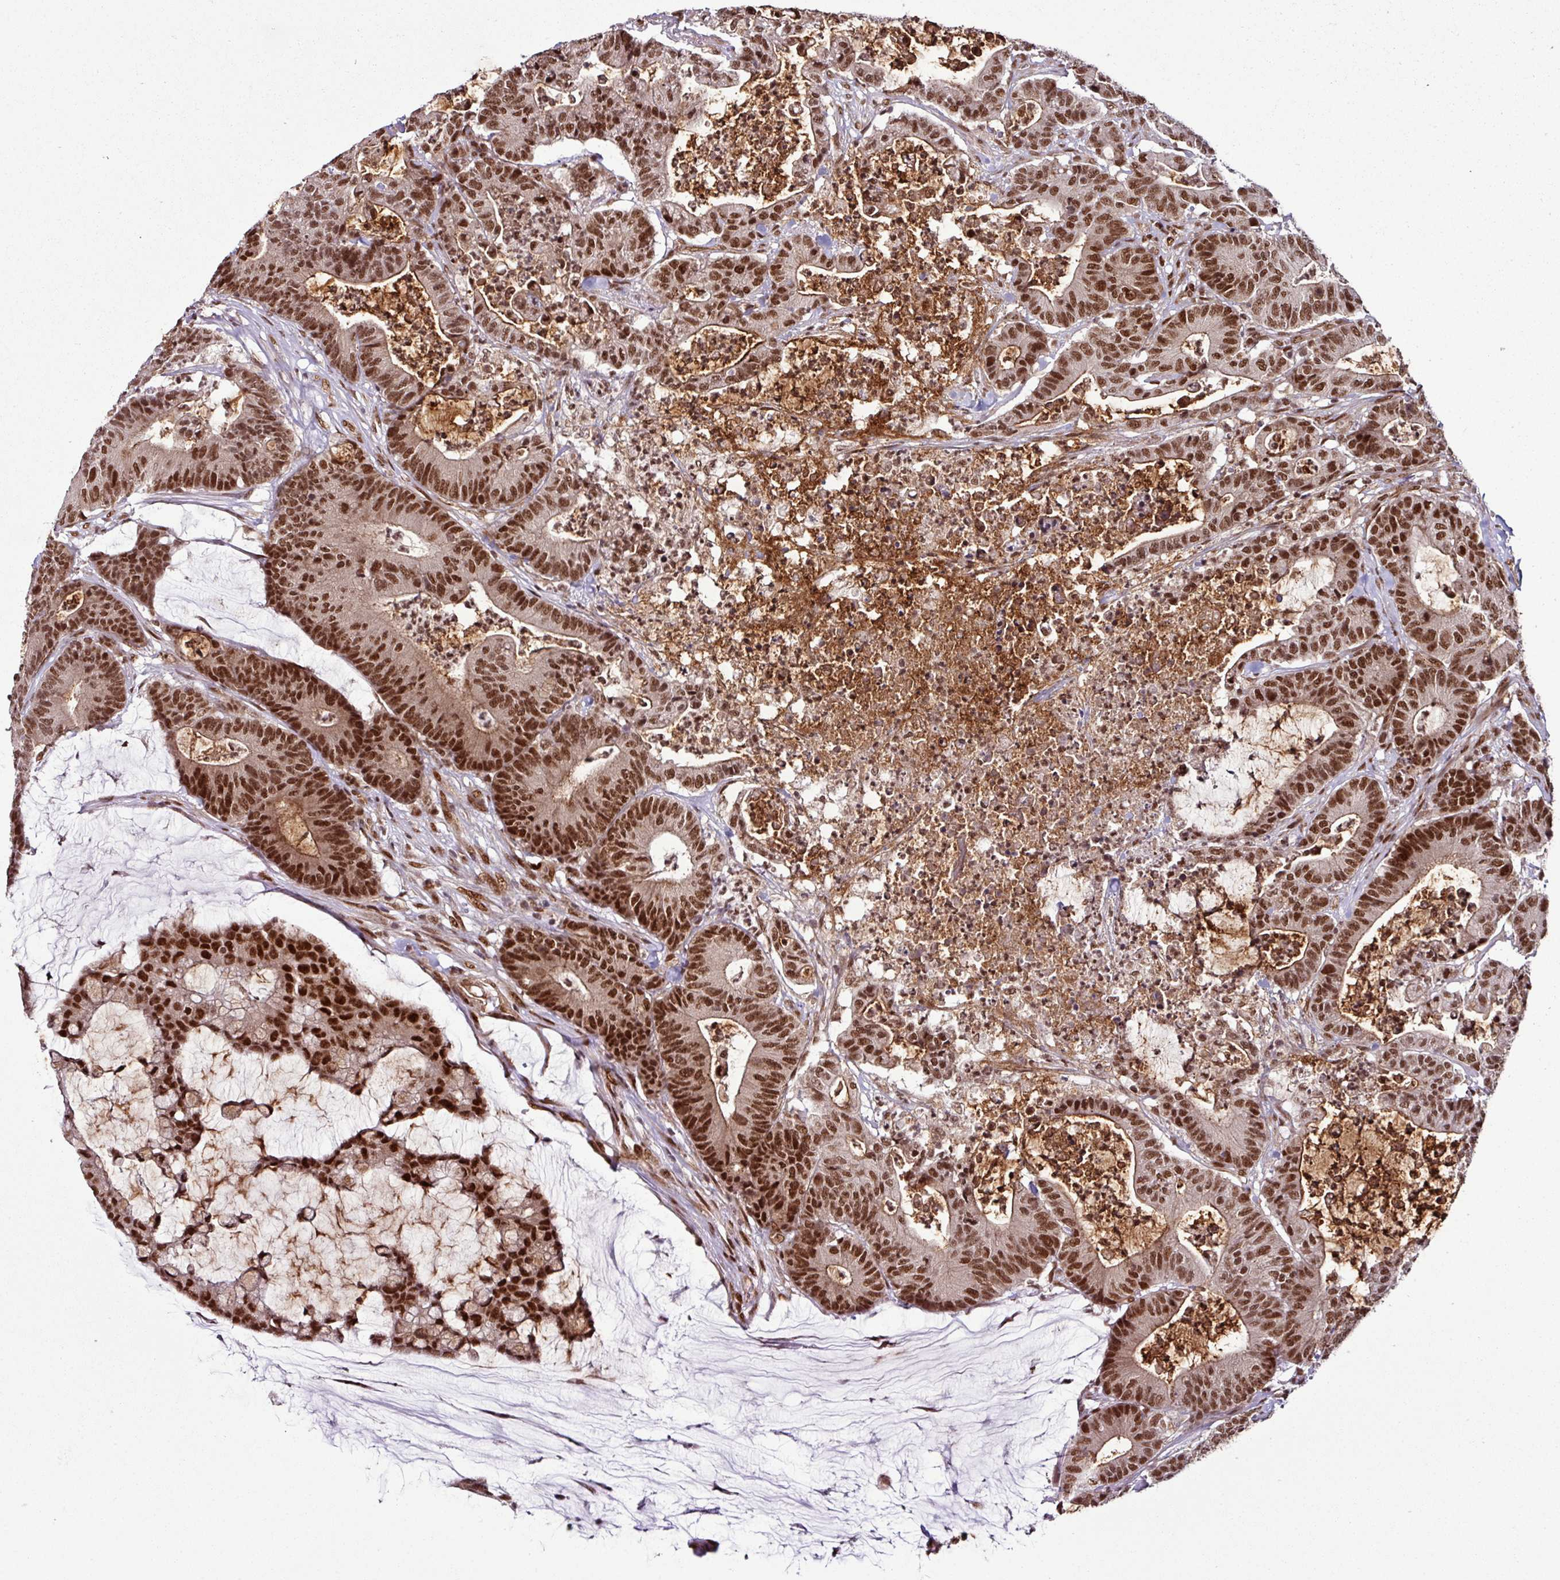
{"staining": {"intensity": "strong", "quantity": ">75%", "location": "nuclear"}, "tissue": "colorectal cancer", "cell_type": "Tumor cells", "image_type": "cancer", "snomed": [{"axis": "morphology", "description": "Adenocarcinoma, NOS"}, {"axis": "topography", "description": "Colon"}], "caption": "This histopathology image shows colorectal cancer stained with immunohistochemistry to label a protein in brown. The nuclear of tumor cells show strong positivity for the protein. Nuclei are counter-stained blue.", "gene": "MORF4L2", "patient": {"sex": "female", "age": 84}}